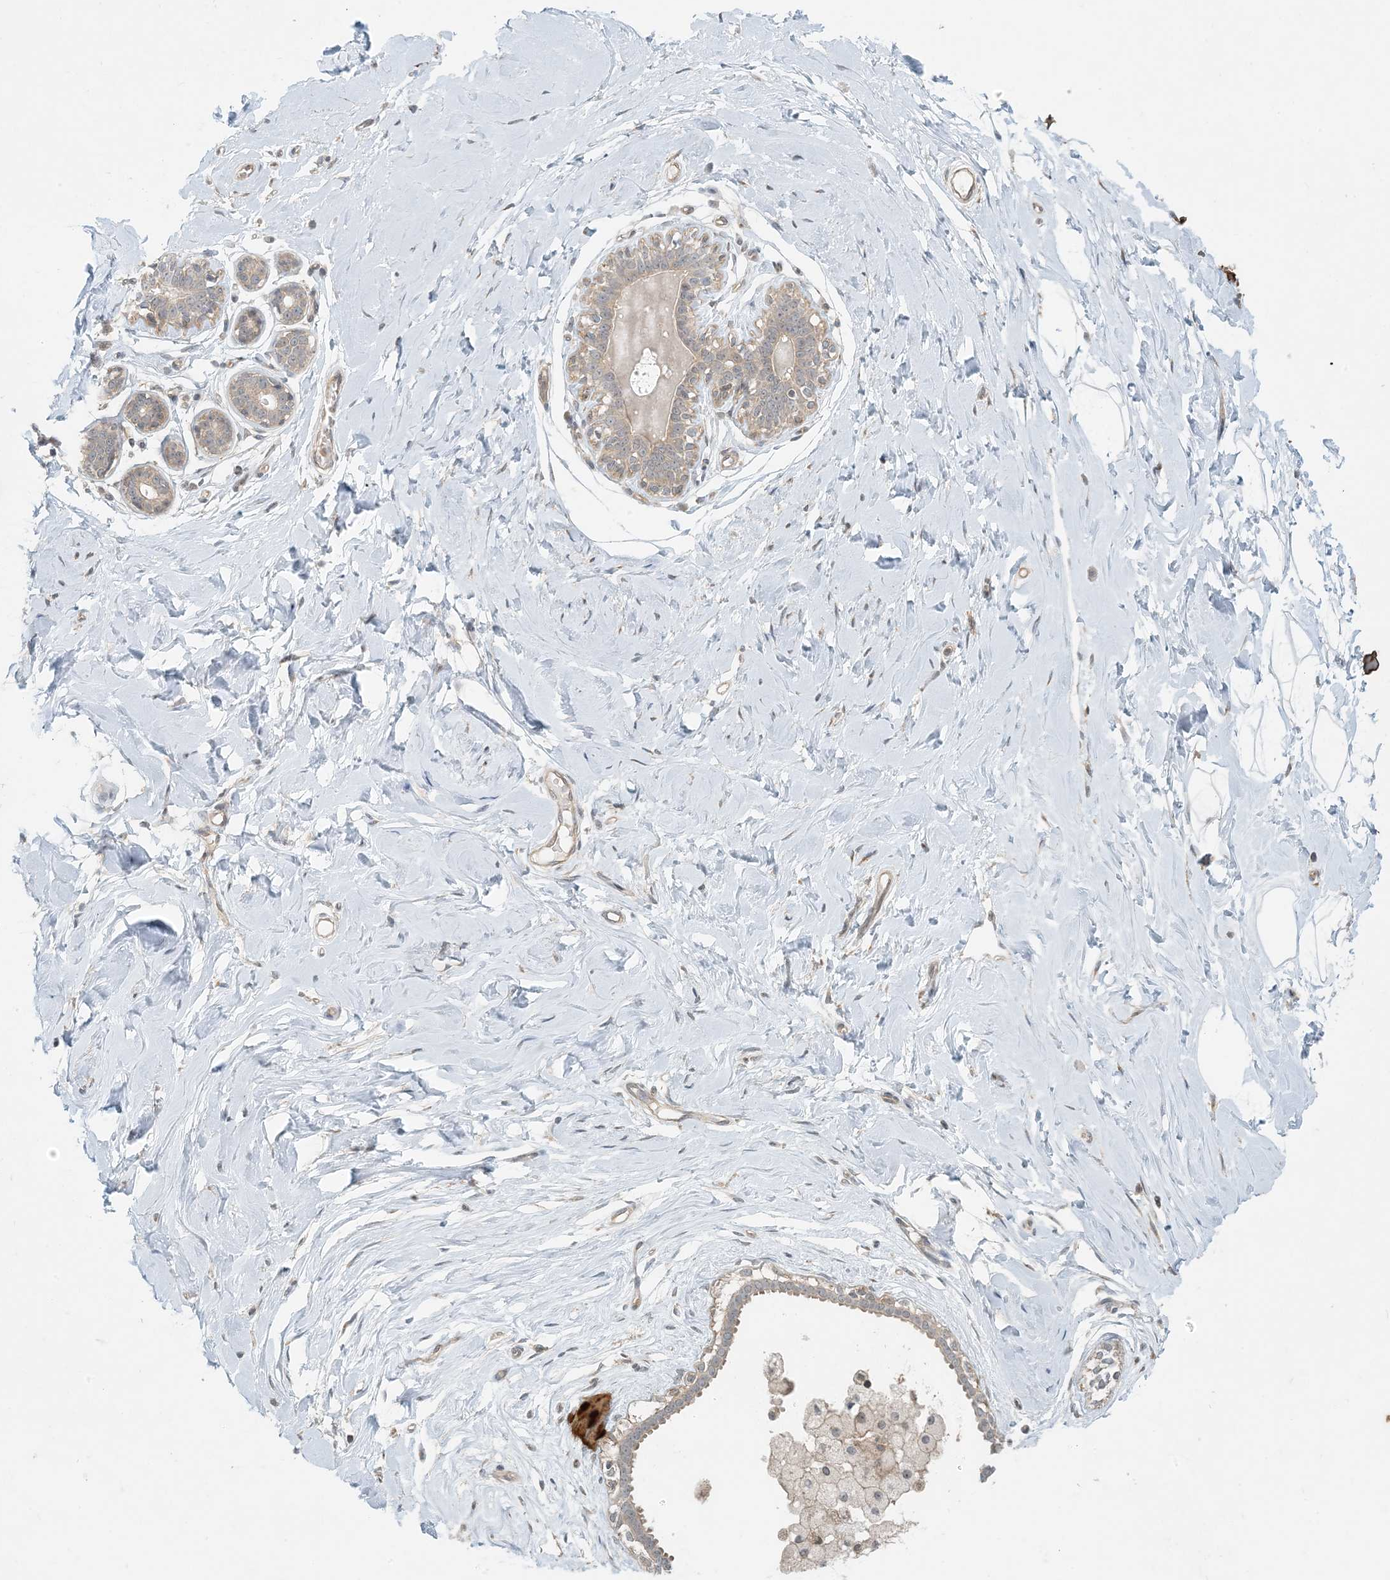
{"staining": {"intensity": "negative", "quantity": "none", "location": "none"}, "tissue": "breast", "cell_type": "Adipocytes", "image_type": "normal", "snomed": [{"axis": "morphology", "description": "Normal tissue, NOS"}, {"axis": "morphology", "description": "Adenoma, NOS"}, {"axis": "topography", "description": "Breast"}], "caption": "This photomicrograph is of unremarkable breast stained with immunohistochemistry to label a protein in brown with the nuclei are counter-stained blue. There is no staining in adipocytes.", "gene": "OBI1", "patient": {"sex": "female", "age": 23}}